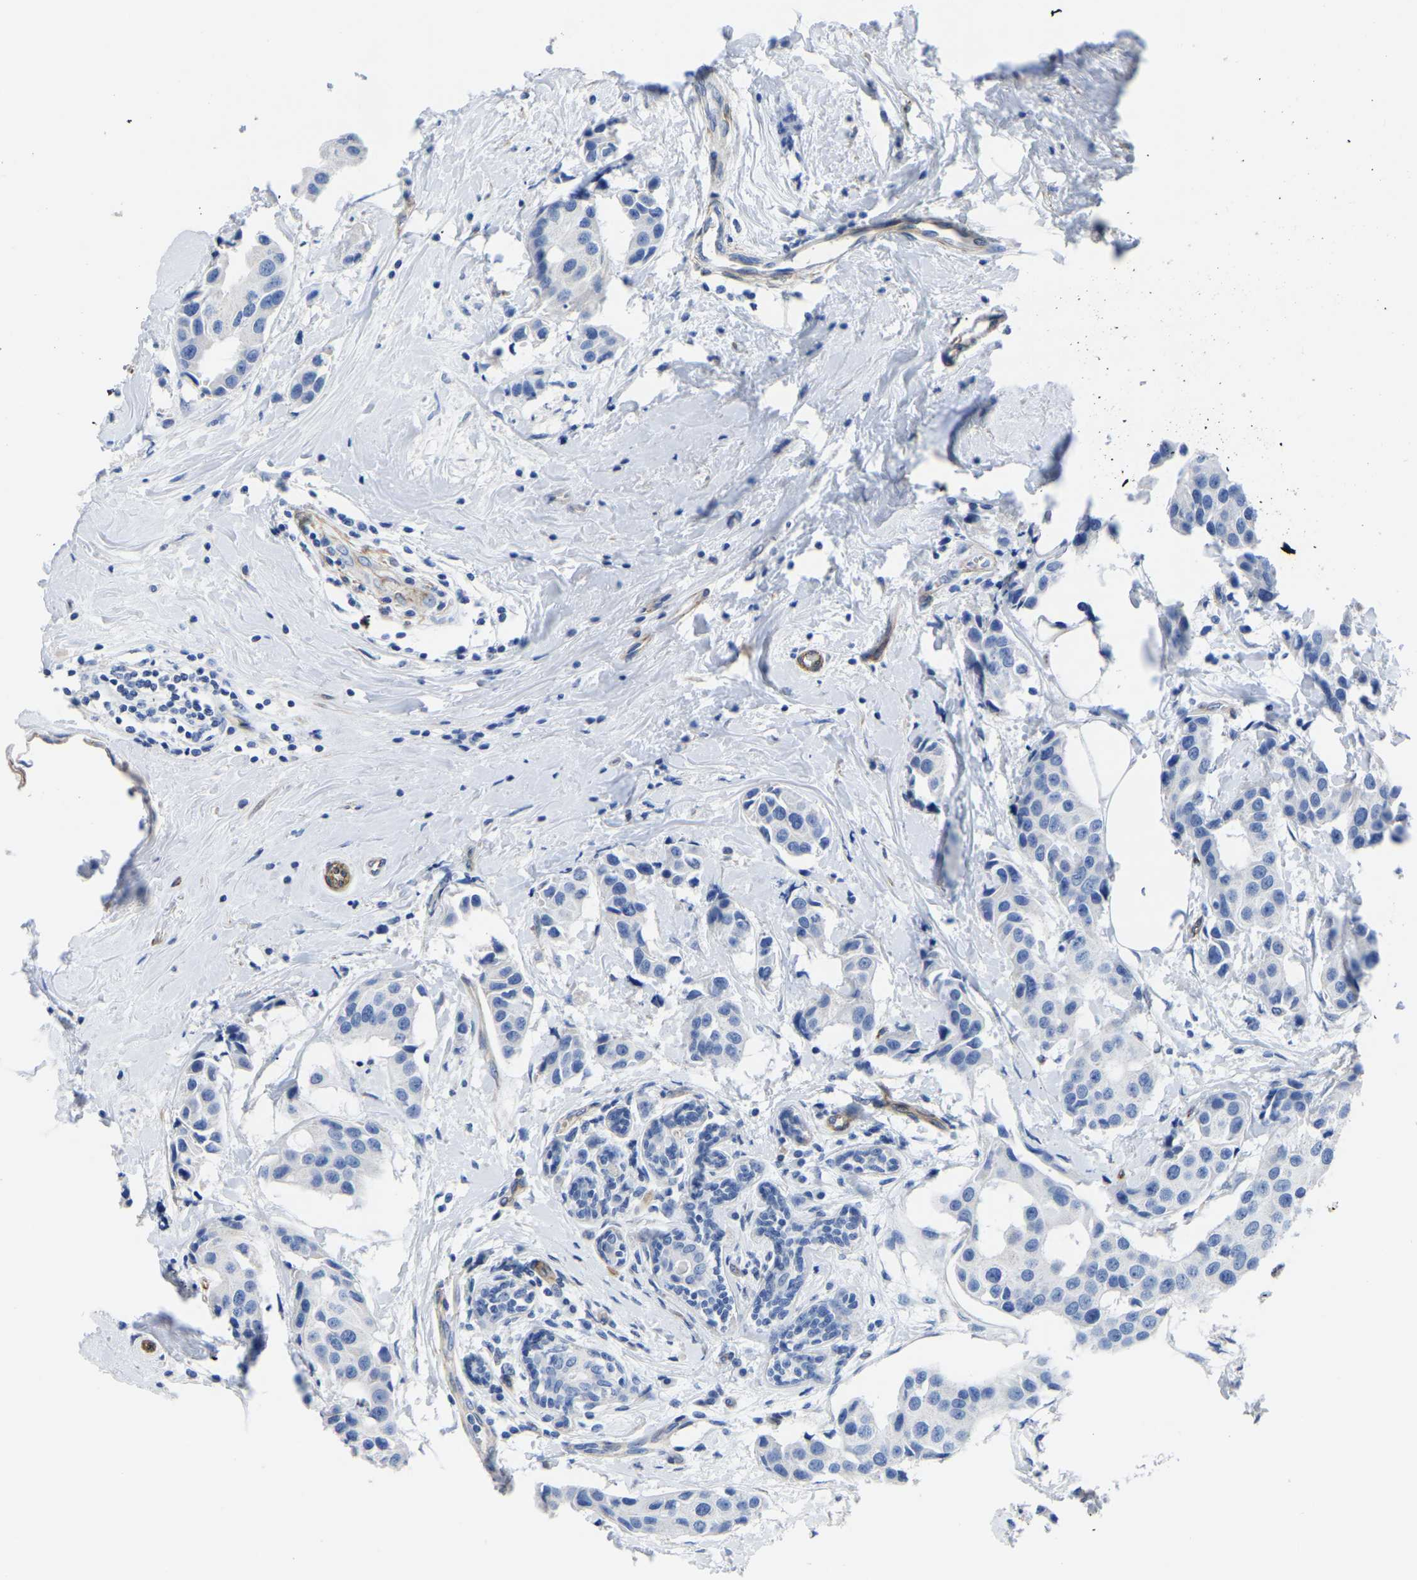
{"staining": {"intensity": "negative", "quantity": "none", "location": "none"}, "tissue": "breast cancer", "cell_type": "Tumor cells", "image_type": "cancer", "snomed": [{"axis": "morphology", "description": "Normal tissue, NOS"}, {"axis": "morphology", "description": "Duct carcinoma"}, {"axis": "topography", "description": "Breast"}], "caption": "Immunohistochemistry of human infiltrating ductal carcinoma (breast) reveals no positivity in tumor cells.", "gene": "SLC45A3", "patient": {"sex": "female", "age": 39}}